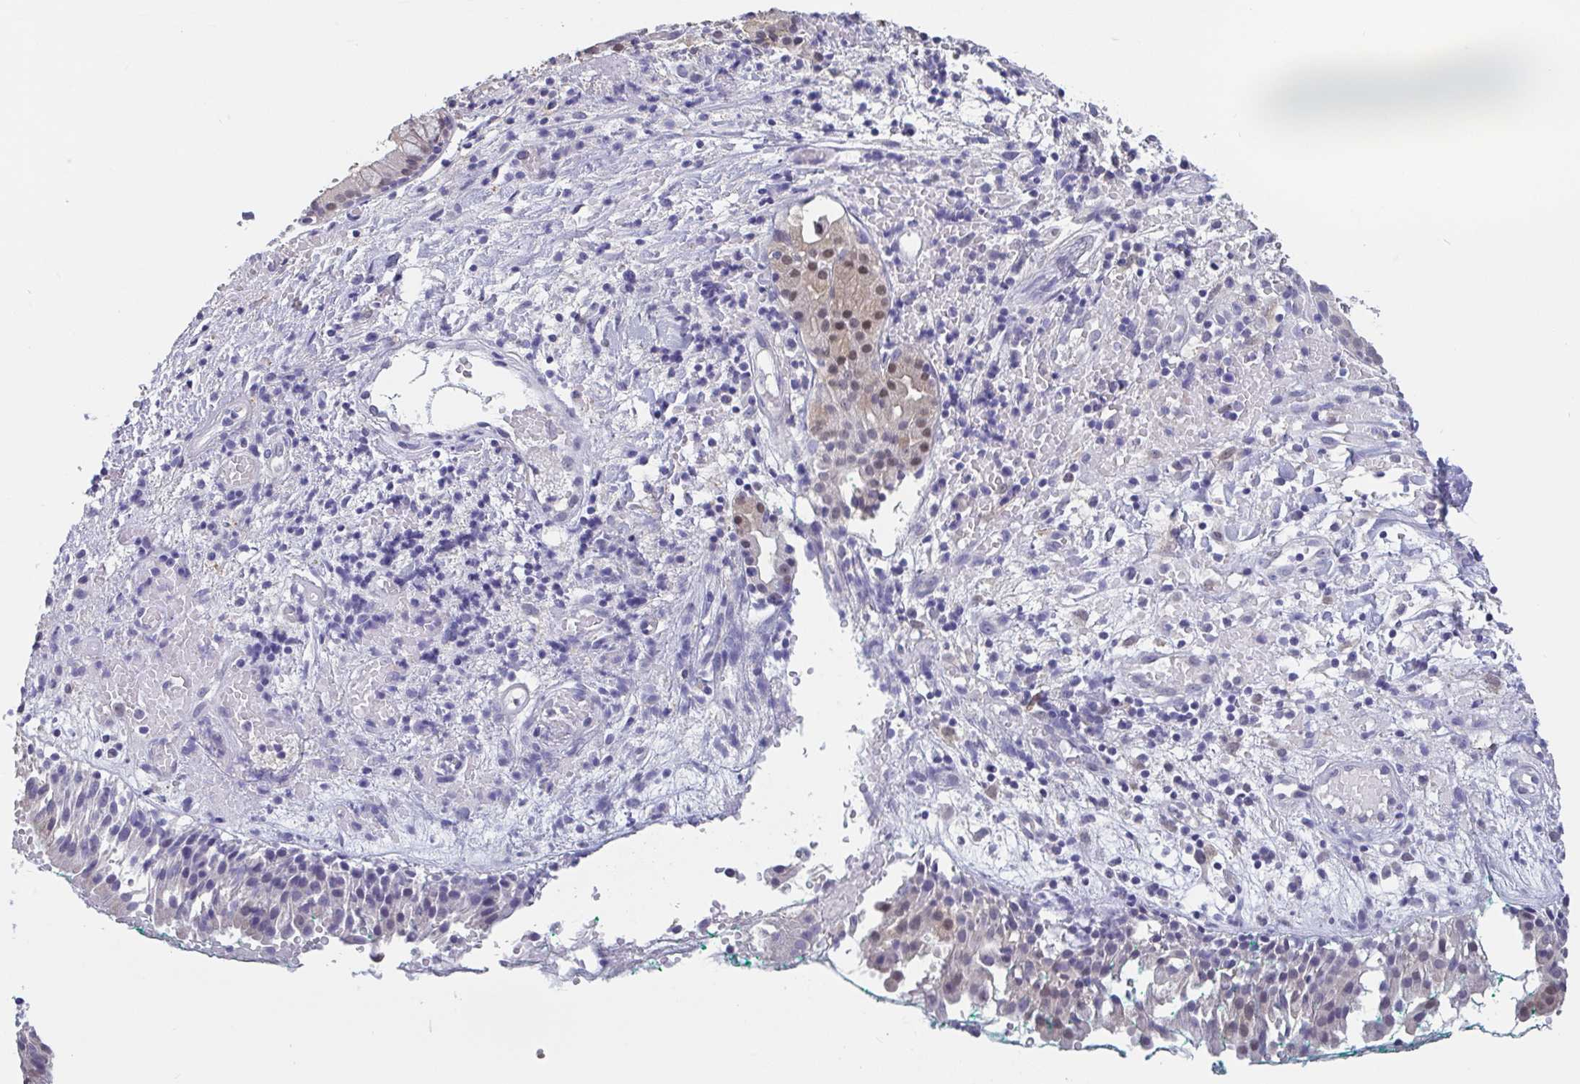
{"staining": {"intensity": "weak", "quantity": "<25%", "location": "nuclear"}, "tissue": "nasopharynx", "cell_type": "Respiratory epithelial cells", "image_type": "normal", "snomed": [{"axis": "morphology", "description": "Normal tissue, NOS"}, {"axis": "morphology", "description": "Basal cell carcinoma"}, {"axis": "topography", "description": "Cartilage tissue"}, {"axis": "topography", "description": "Nasopharynx"}, {"axis": "topography", "description": "Oral tissue"}], "caption": "This is an IHC photomicrograph of normal human nasopharynx. There is no positivity in respiratory epithelial cells.", "gene": "IDH1", "patient": {"sex": "female", "age": 77}}